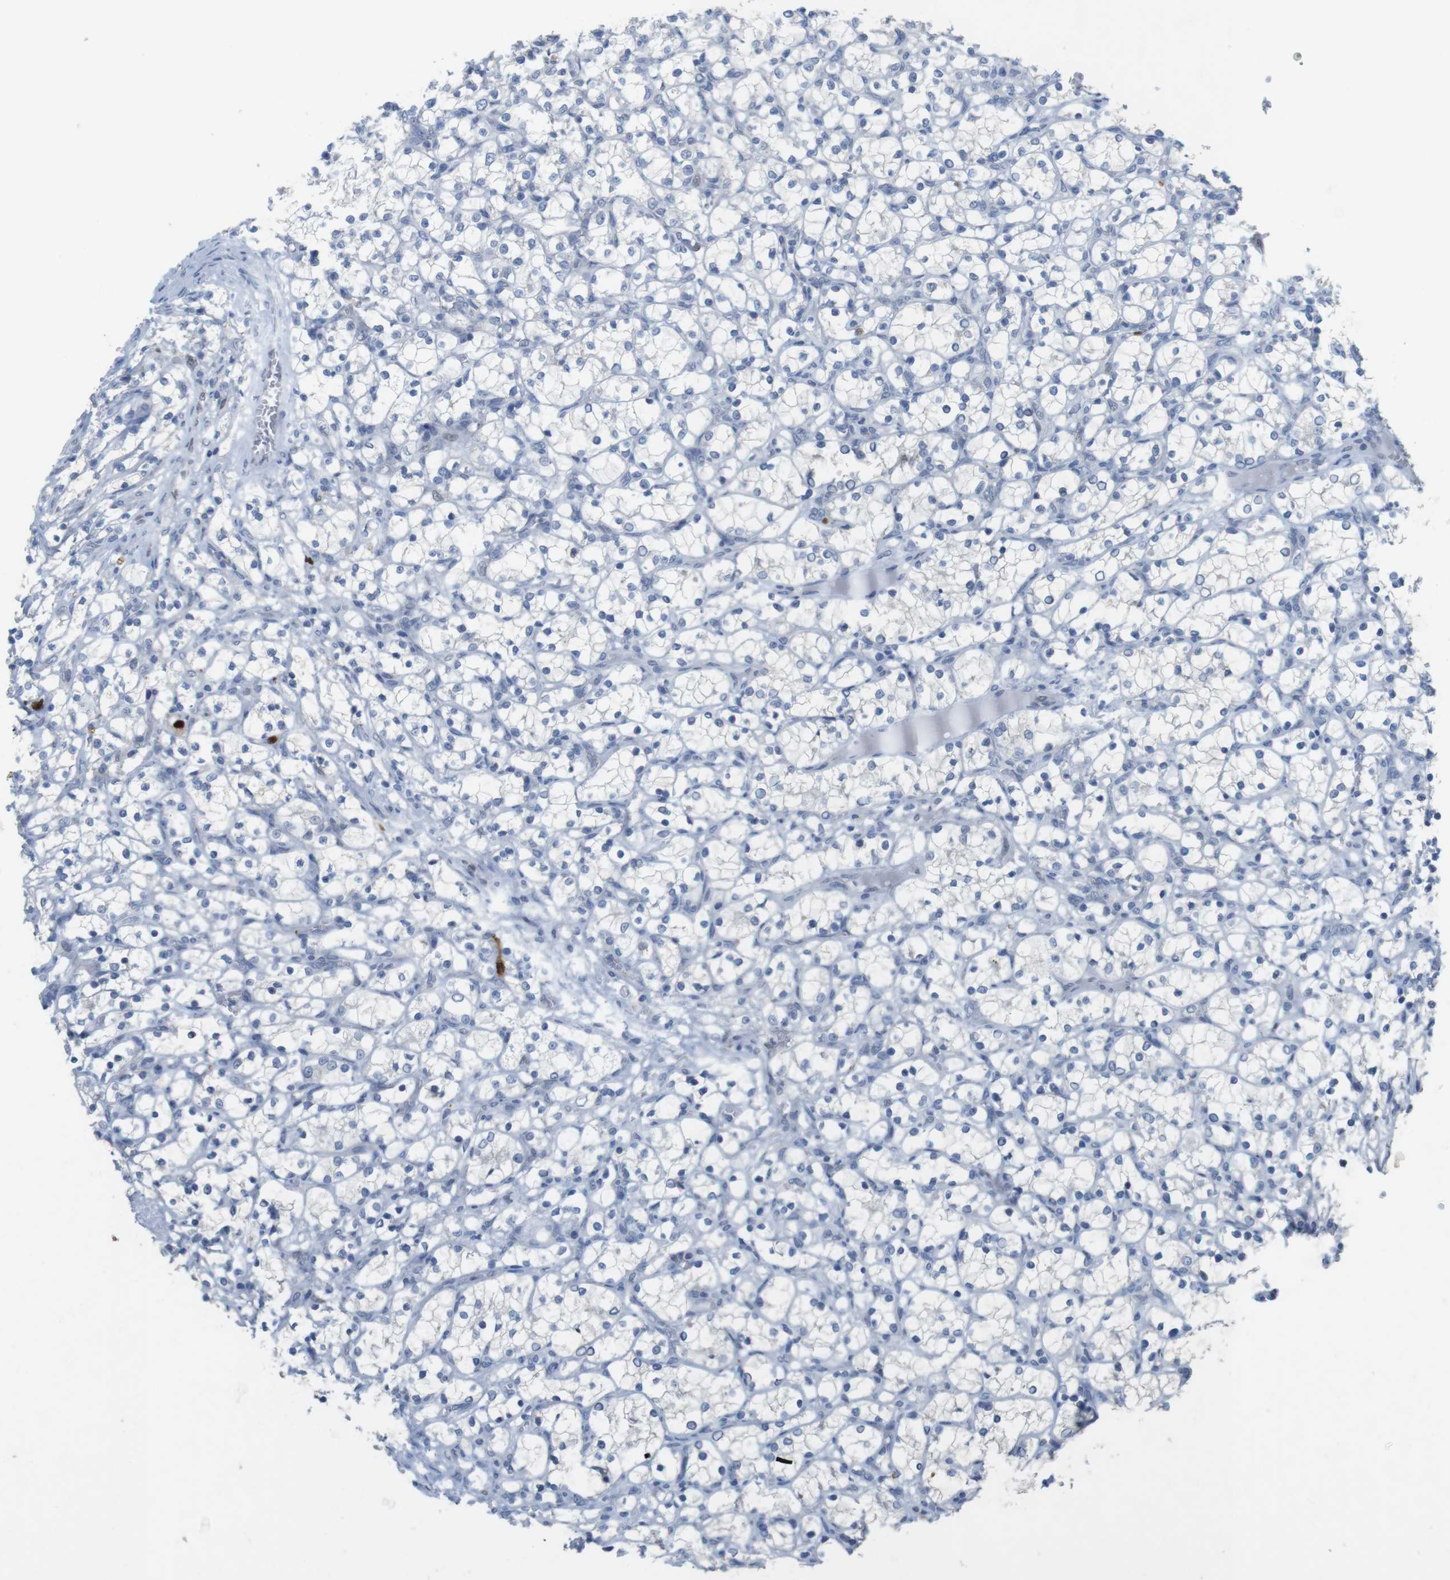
{"staining": {"intensity": "negative", "quantity": "none", "location": "none"}, "tissue": "renal cancer", "cell_type": "Tumor cells", "image_type": "cancer", "snomed": [{"axis": "morphology", "description": "Adenocarcinoma, NOS"}, {"axis": "topography", "description": "Kidney"}], "caption": "A photomicrograph of renal adenocarcinoma stained for a protein displays no brown staining in tumor cells.", "gene": "KPNA2", "patient": {"sex": "female", "age": 69}}